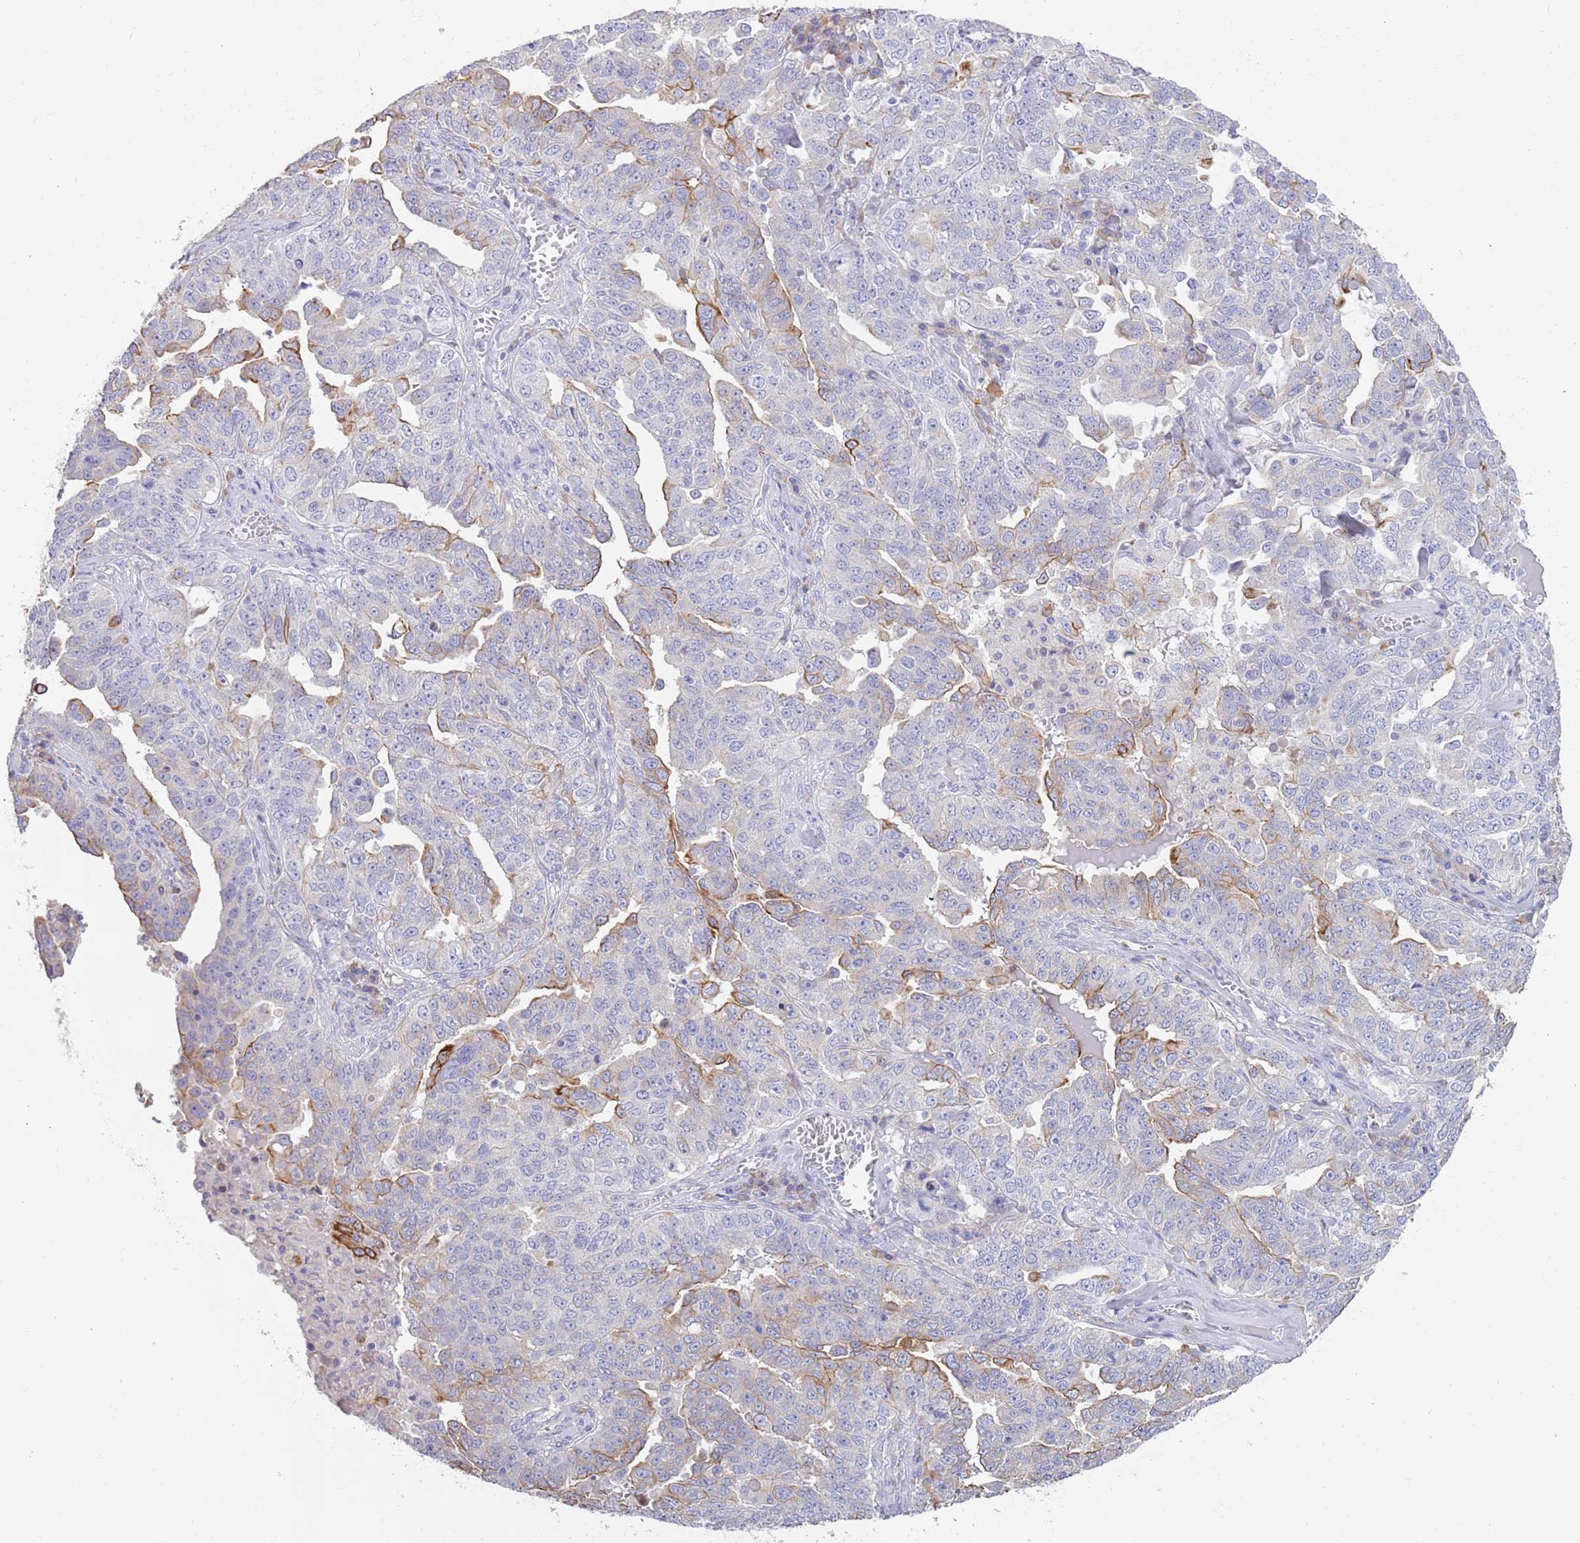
{"staining": {"intensity": "moderate", "quantity": "<25%", "location": "cytoplasmic/membranous"}, "tissue": "ovarian cancer", "cell_type": "Tumor cells", "image_type": "cancer", "snomed": [{"axis": "morphology", "description": "Carcinoma, endometroid"}, {"axis": "topography", "description": "Ovary"}], "caption": "Moderate cytoplasmic/membranous positivity for a protein is present in about <25% of tumor cells of endometroid carcinoma (ovarian) using immunohistochemistry.", "gene": "CCDC149", "patient": {"sex": "female", "age": 62}}